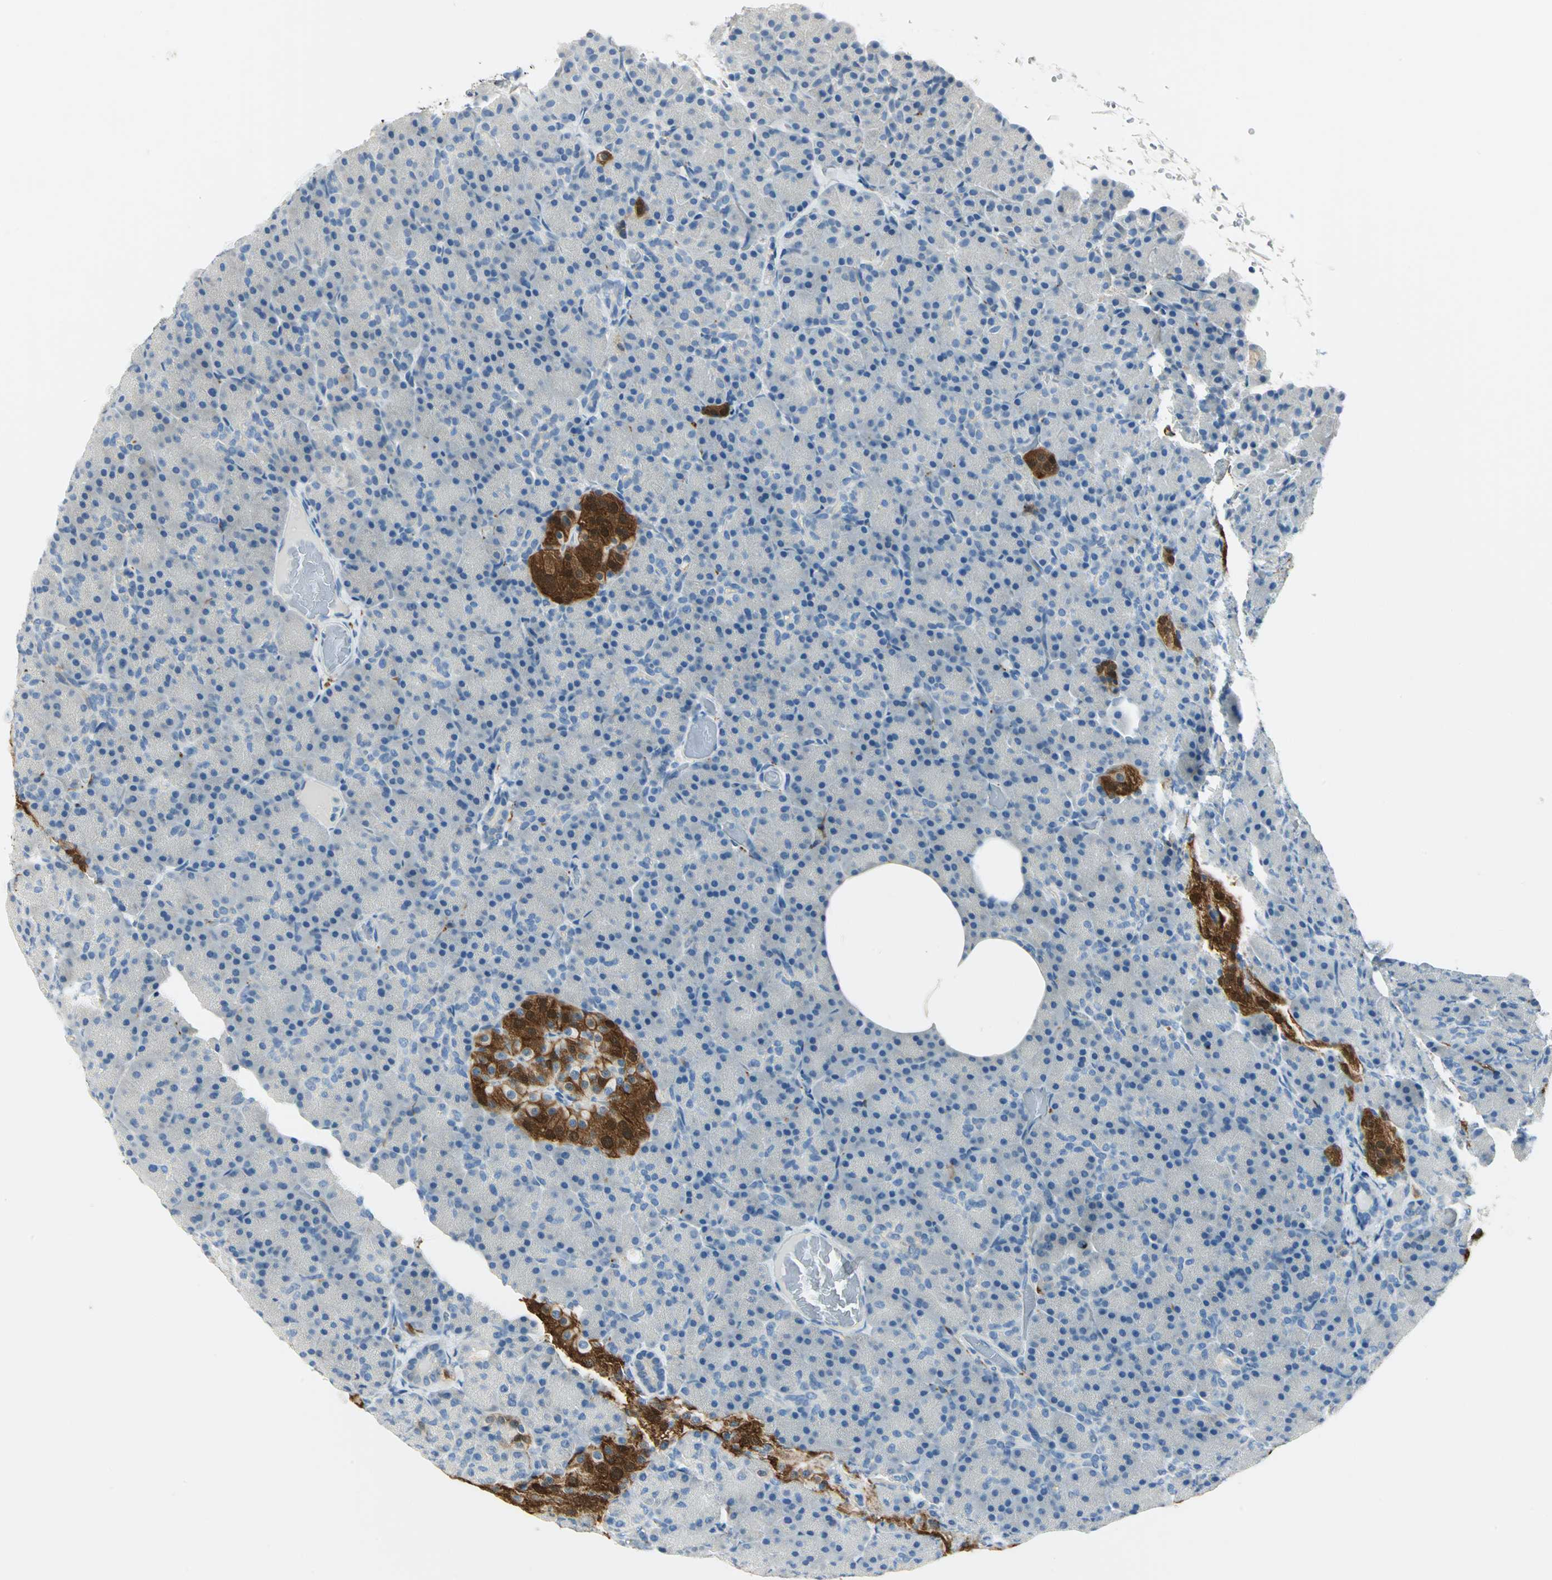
{"staining": {"intensity": "negative", "quantity": "none", "location": "none"}, "tissue": "pancreas", "cell_type": "Exocrine glandular cells", "image_type": "normal", "snomed": [{"axis": "morphology", "description": "Normal tissue, NOS"}, {"axis": "topography", "description": "Pancreas"}], "caption": "DAB immunohistochemical staining of benign human pancreas displays no significant positivity in exocrine glandular cells. Nuclei are stained in blue.", "gene": "UCHL1", "patient": {"sex": "female", "age": 43}}